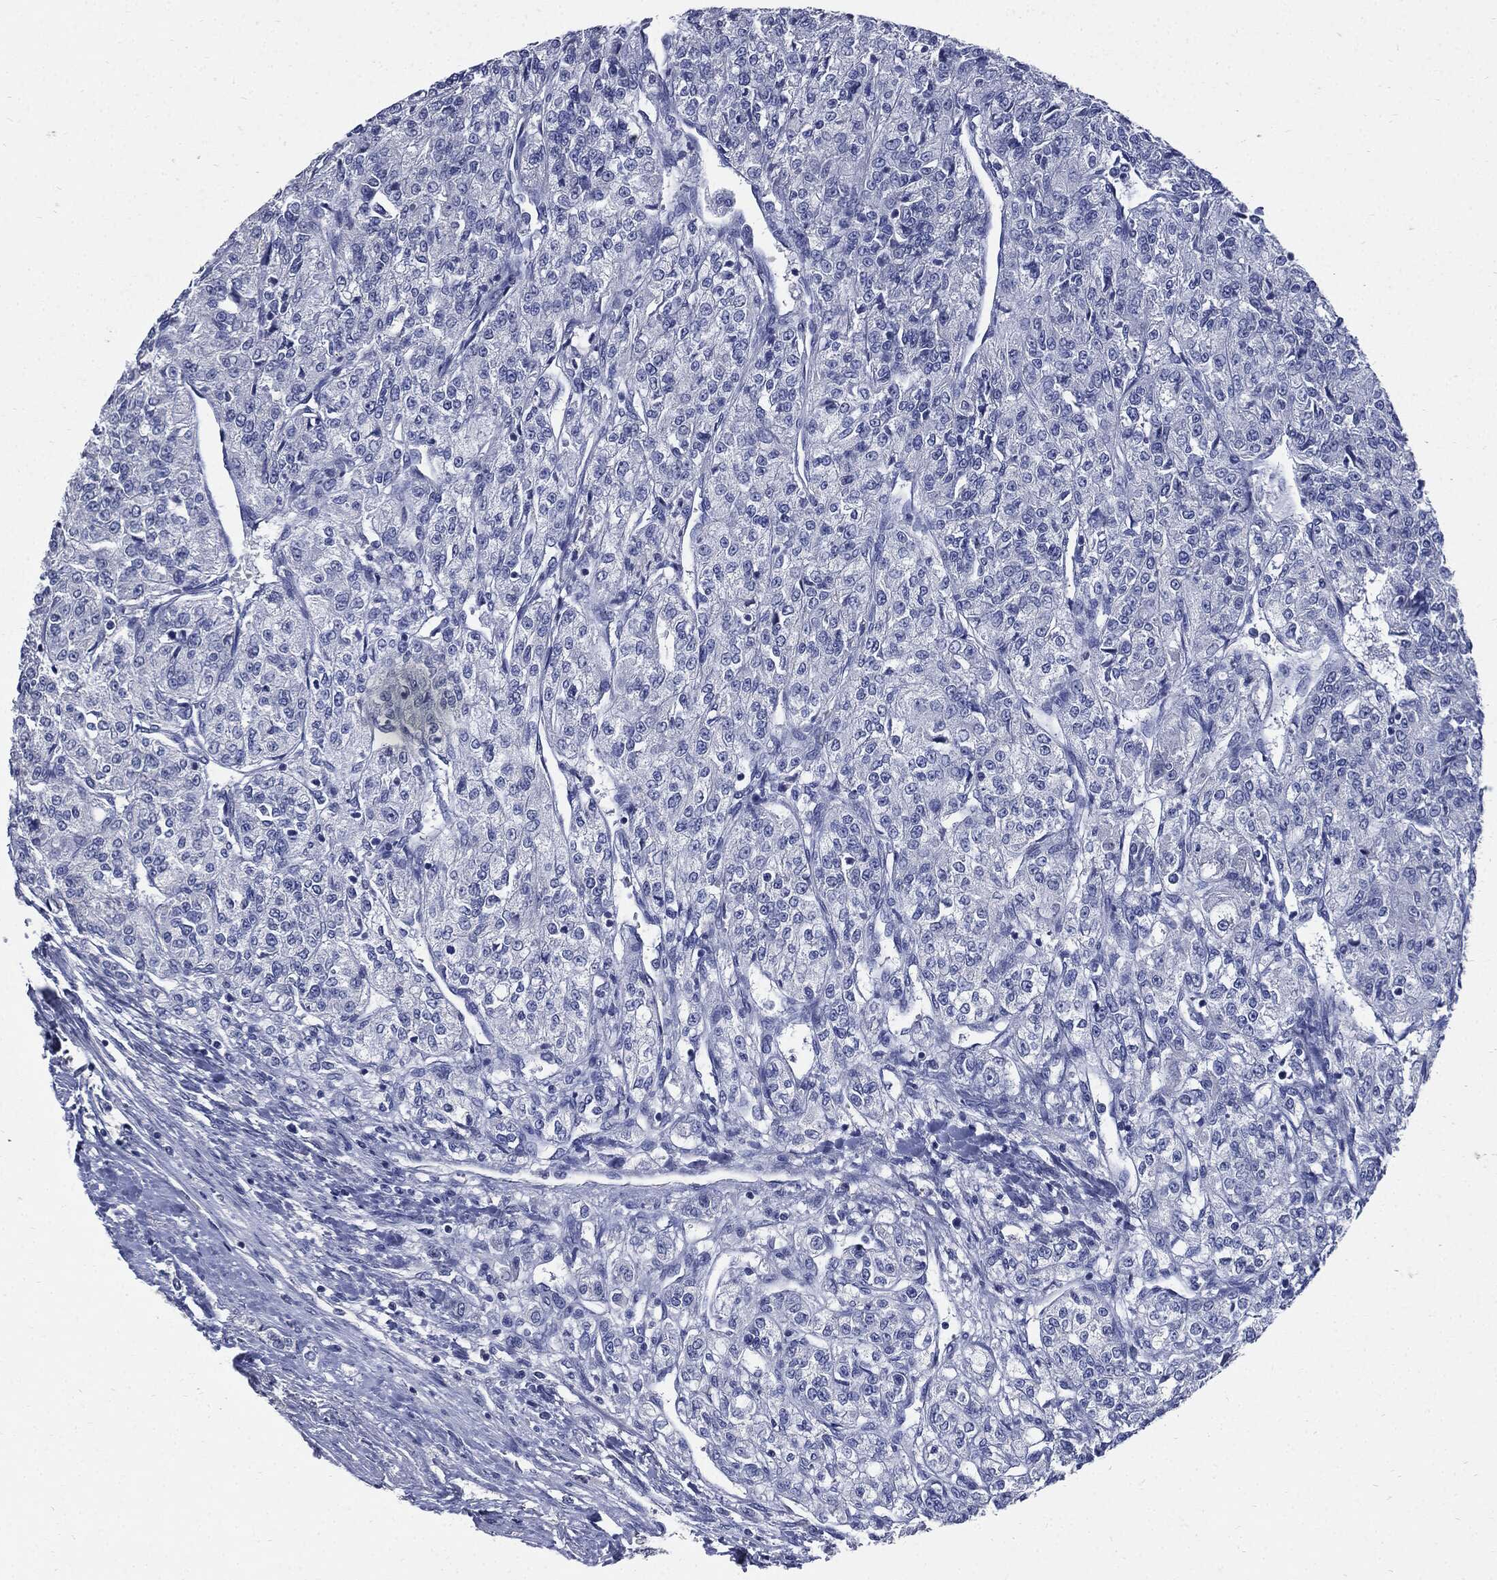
{"staining": {"intensity": "negative", "quantity": "none", "location": "none"}, "tissue": "renal cancer", "cell_type": "Tumor cells", "image_type": "cancer", "snomed": [{"axis": "morphology", "description": "Adenocarcinoma, NOS"}, {"axis": "topography", "description": "Kidney"}], "caption": "Tumor cells show no significant expression in renal cancer (adenocarcinoma).", "gene": "CPE", "patient": {"sex": "female", "age": 63}}